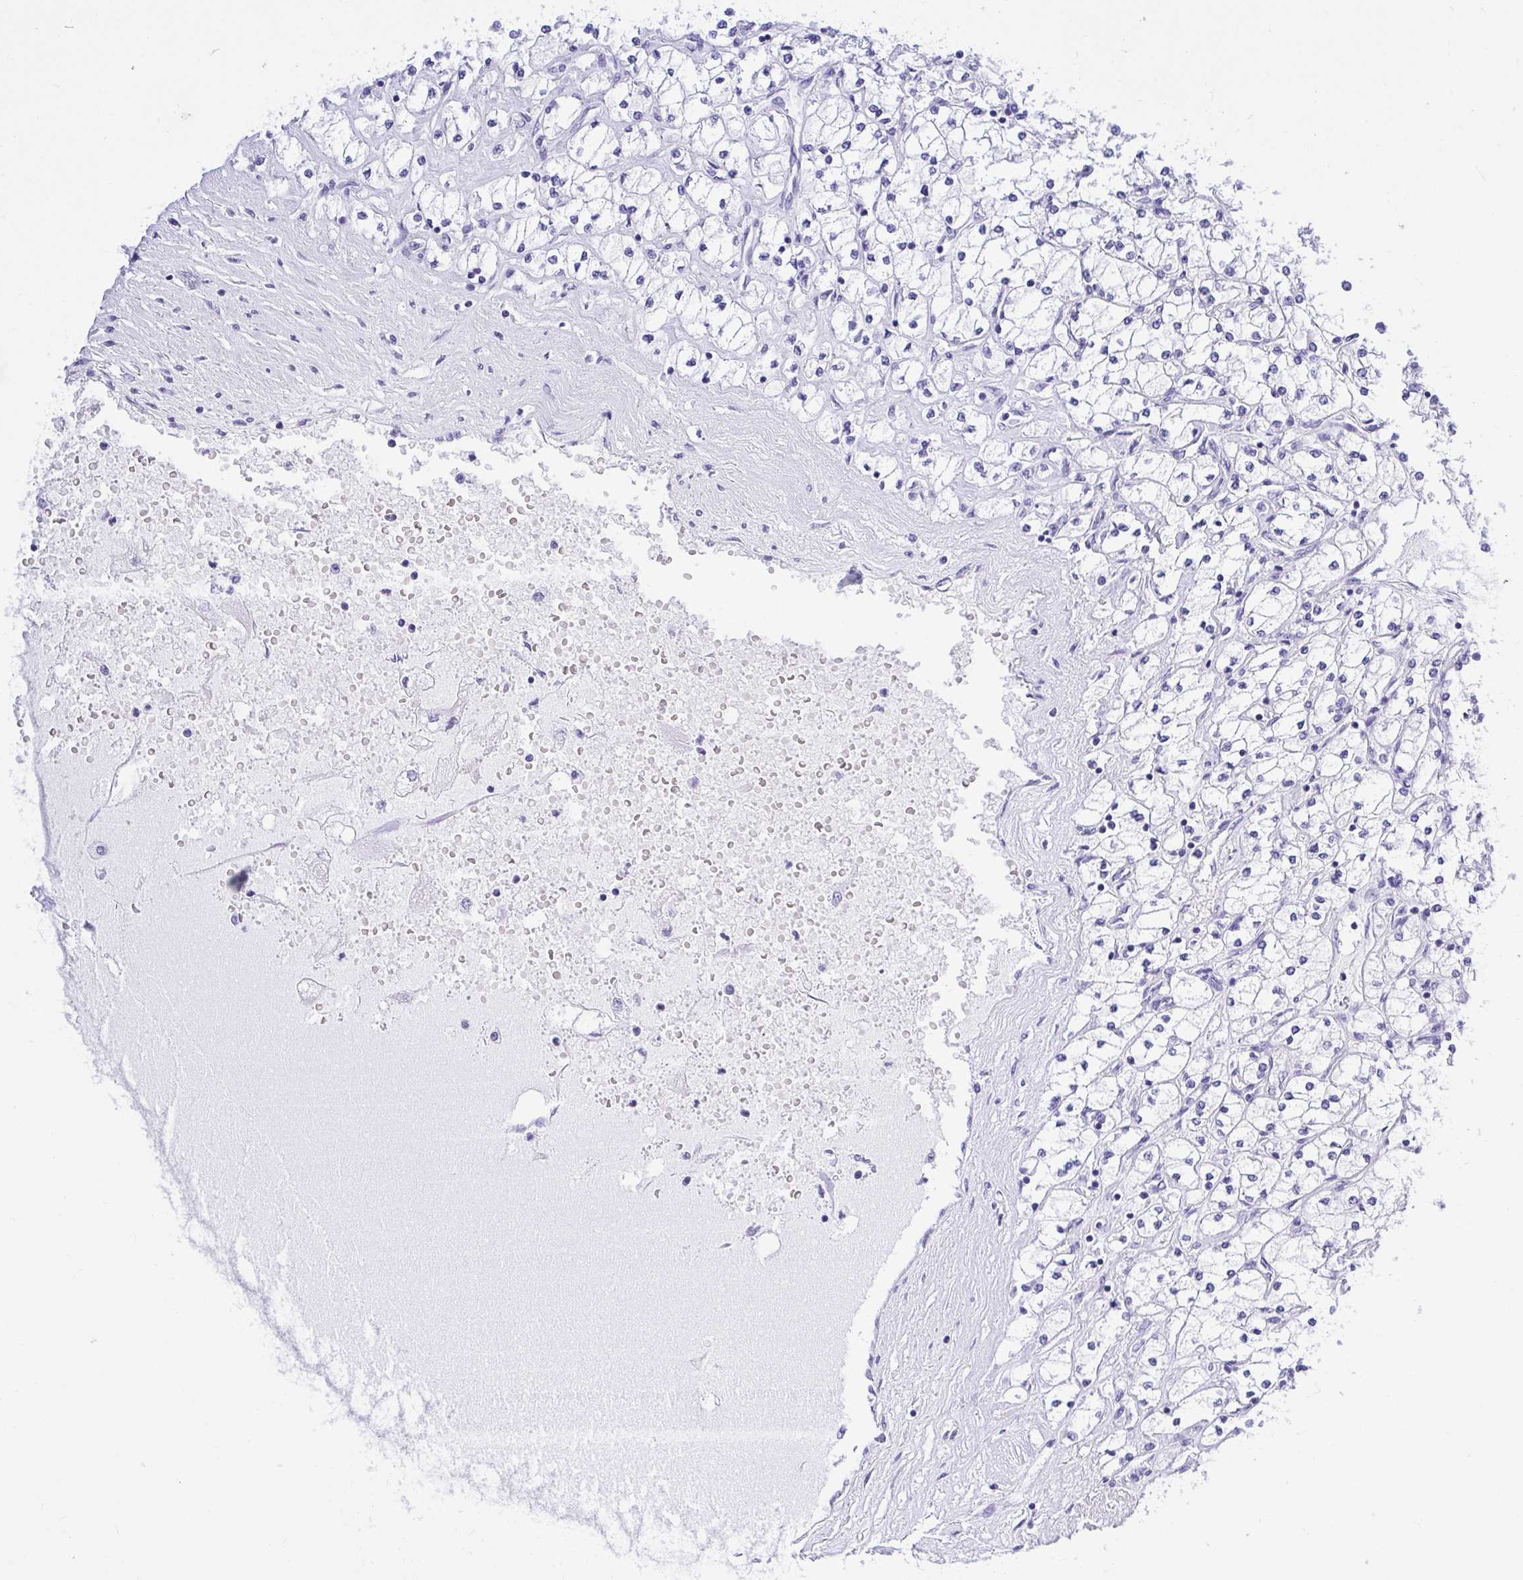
{"staining": {"intensity": "negative", "quantity": "none", "location": "none"}, "tissue": "renal cancer", "cell_type": "Tumor cells", "image_type": "cancer", "snomed": [{"axis": "morphology", "description": "Adenocarcinoma, NOS"}, {"axis": "topography", "description": "Kidney"}], "caption": "The image reveals no significant staining in tumor cells of renal adenocarcinoma.", "gene": "THOP1", "patient": {"sex": "male", "age": 80}}